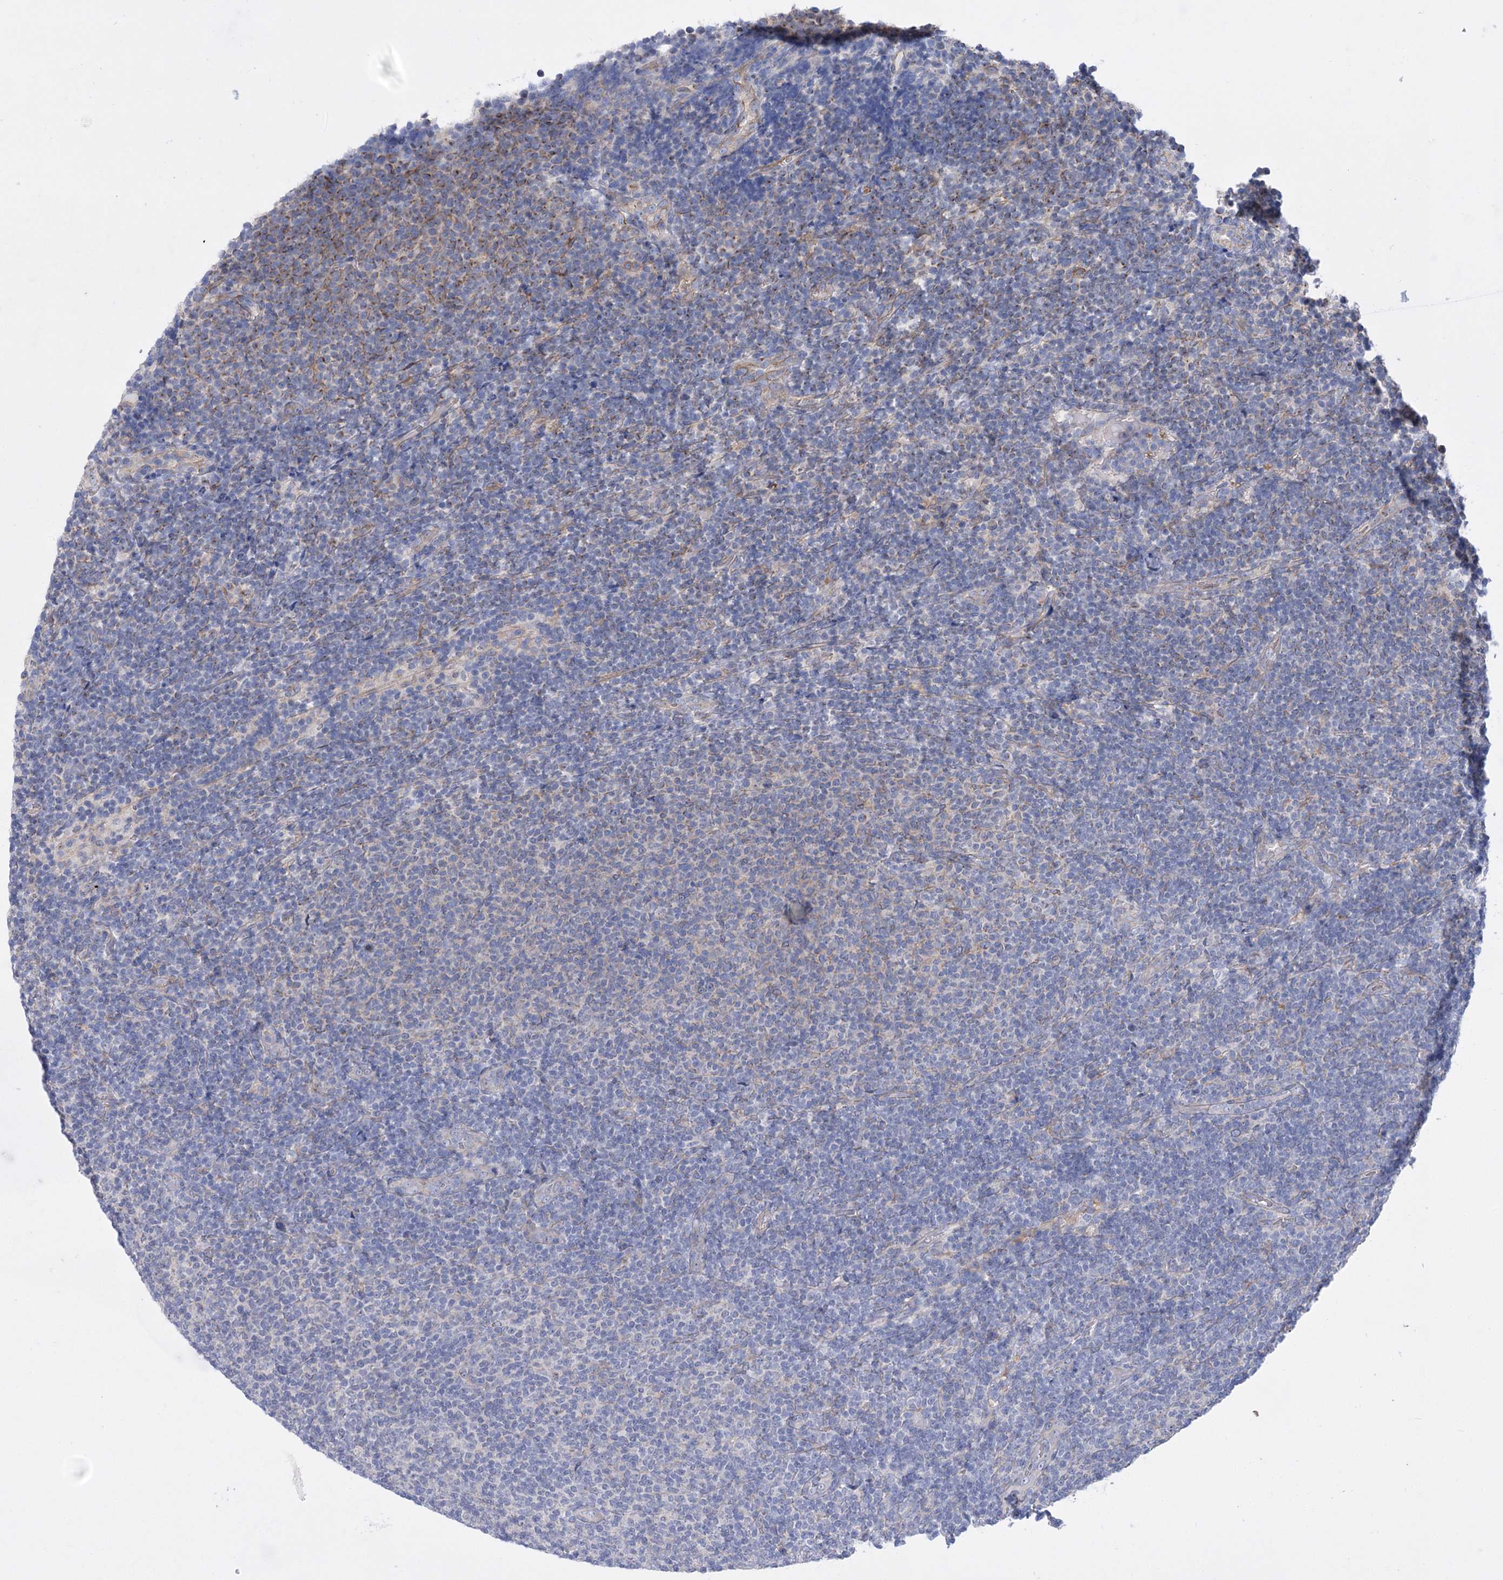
{"staining": {"intensity": "negative", "quantity": "none", "location": "none"}, "tissue": "lymphoma", "cell_type": "Tumor cells", "image_type": "cancer", "snomed": [{"axis": "morphology", "description": "Malignant lymphoma, non-Hodgkin's type, Low grade"}, {"axis": "topography", "description": "Lymph node"}], "caption": "The IHC micrograph has no significant staining in tumor cells of low-grade malignant lymphoma, non-Hodgkin's type tissue.", "gene": "LRRC34", "patient": {"sex": "male", "age": 66}}